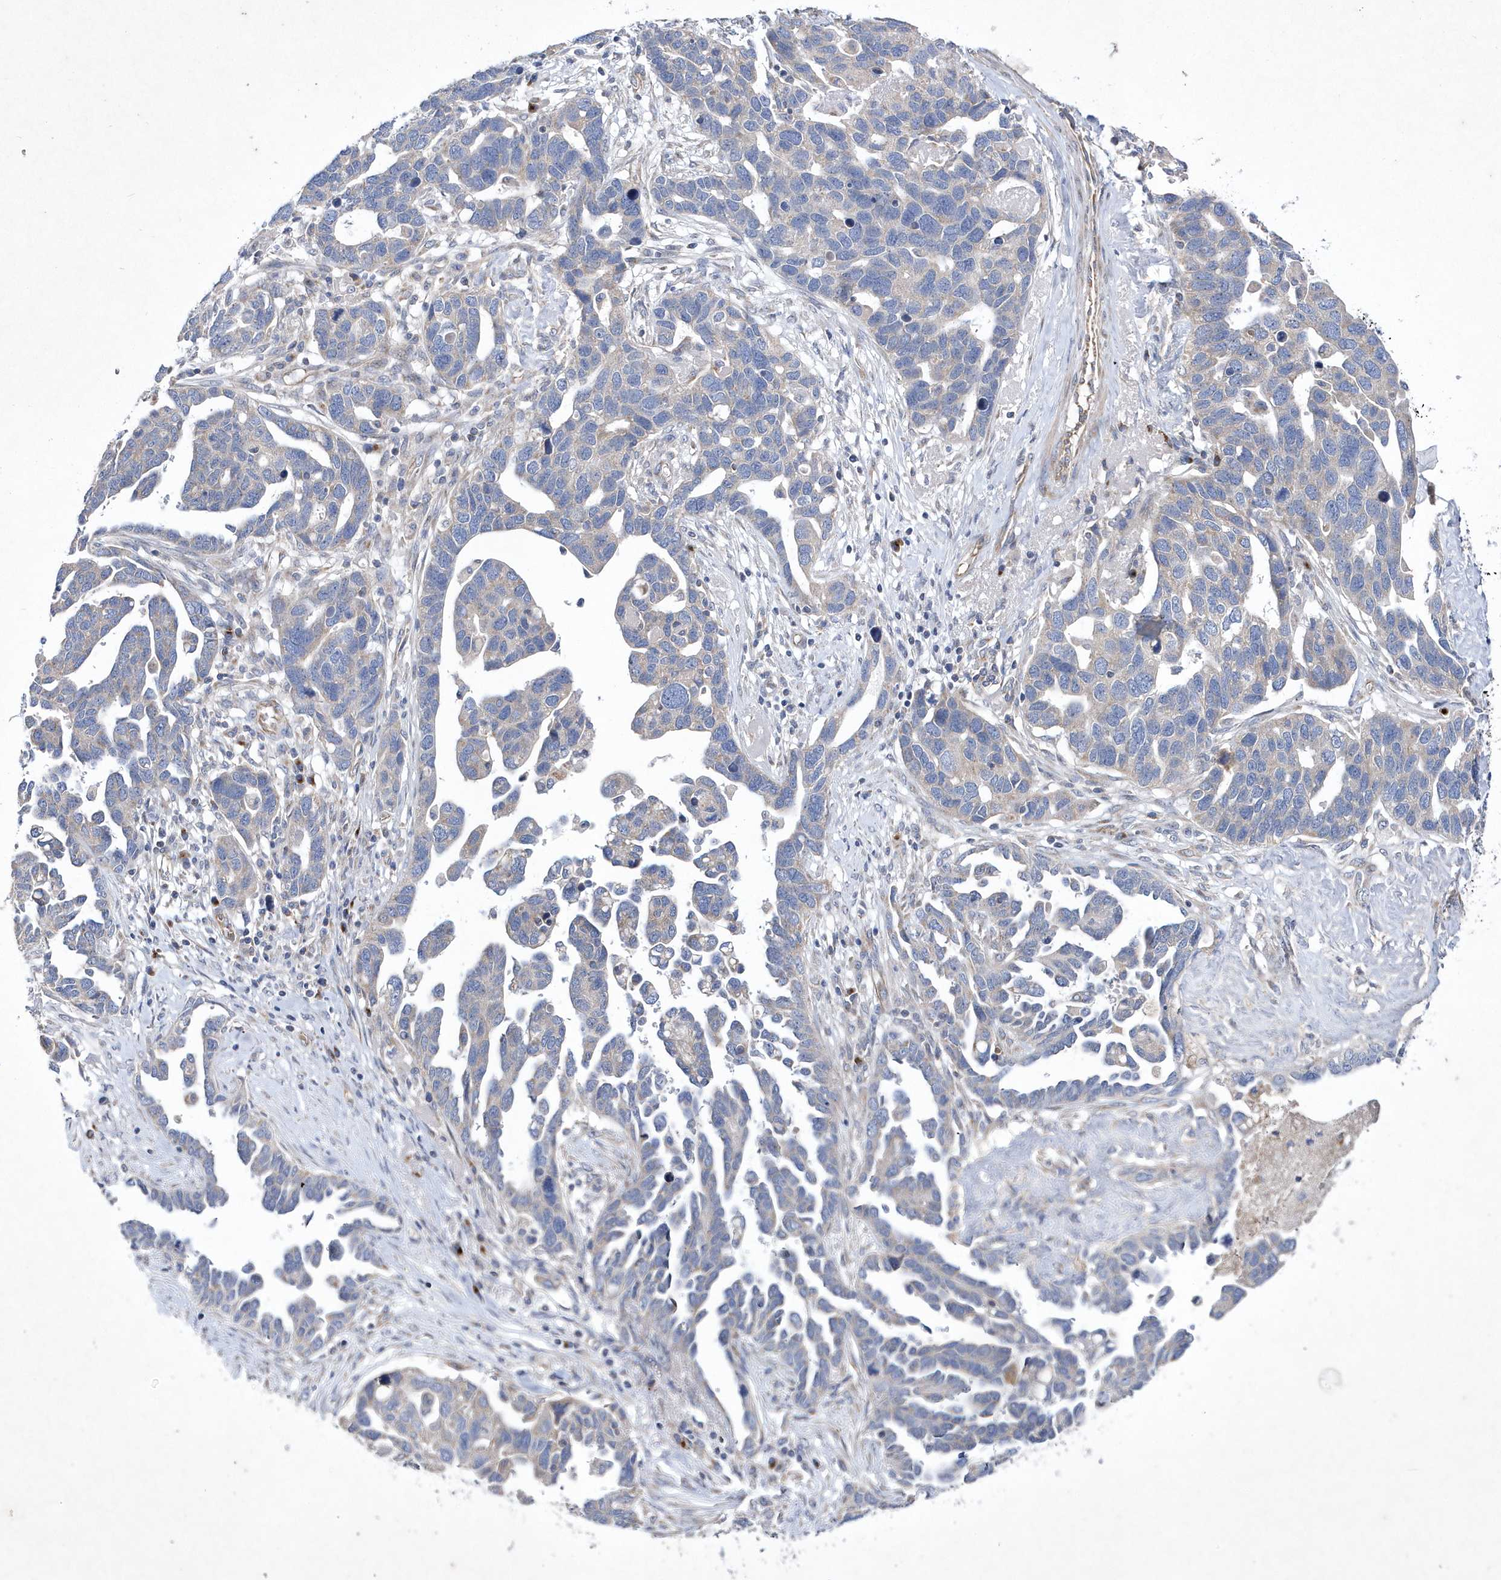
{"staining": {"intensity": "negative", "quantity": "none", "location": "none"}, "tissue": "ovarian cancer", "cell_type": "Tumor cells", "image_type": "cancer", "snomed": [{"axis": "morphology", "description": "Cystadenocarcinoma, serous, NOS"}, {"axis": "topography", "description": "Ovary"}], "caption": "The micrograph reveals no significant expression in tumor cells of ovarian cancer.", "gene": "METTL8", "patient": {"sex": "female", "age": 54}}